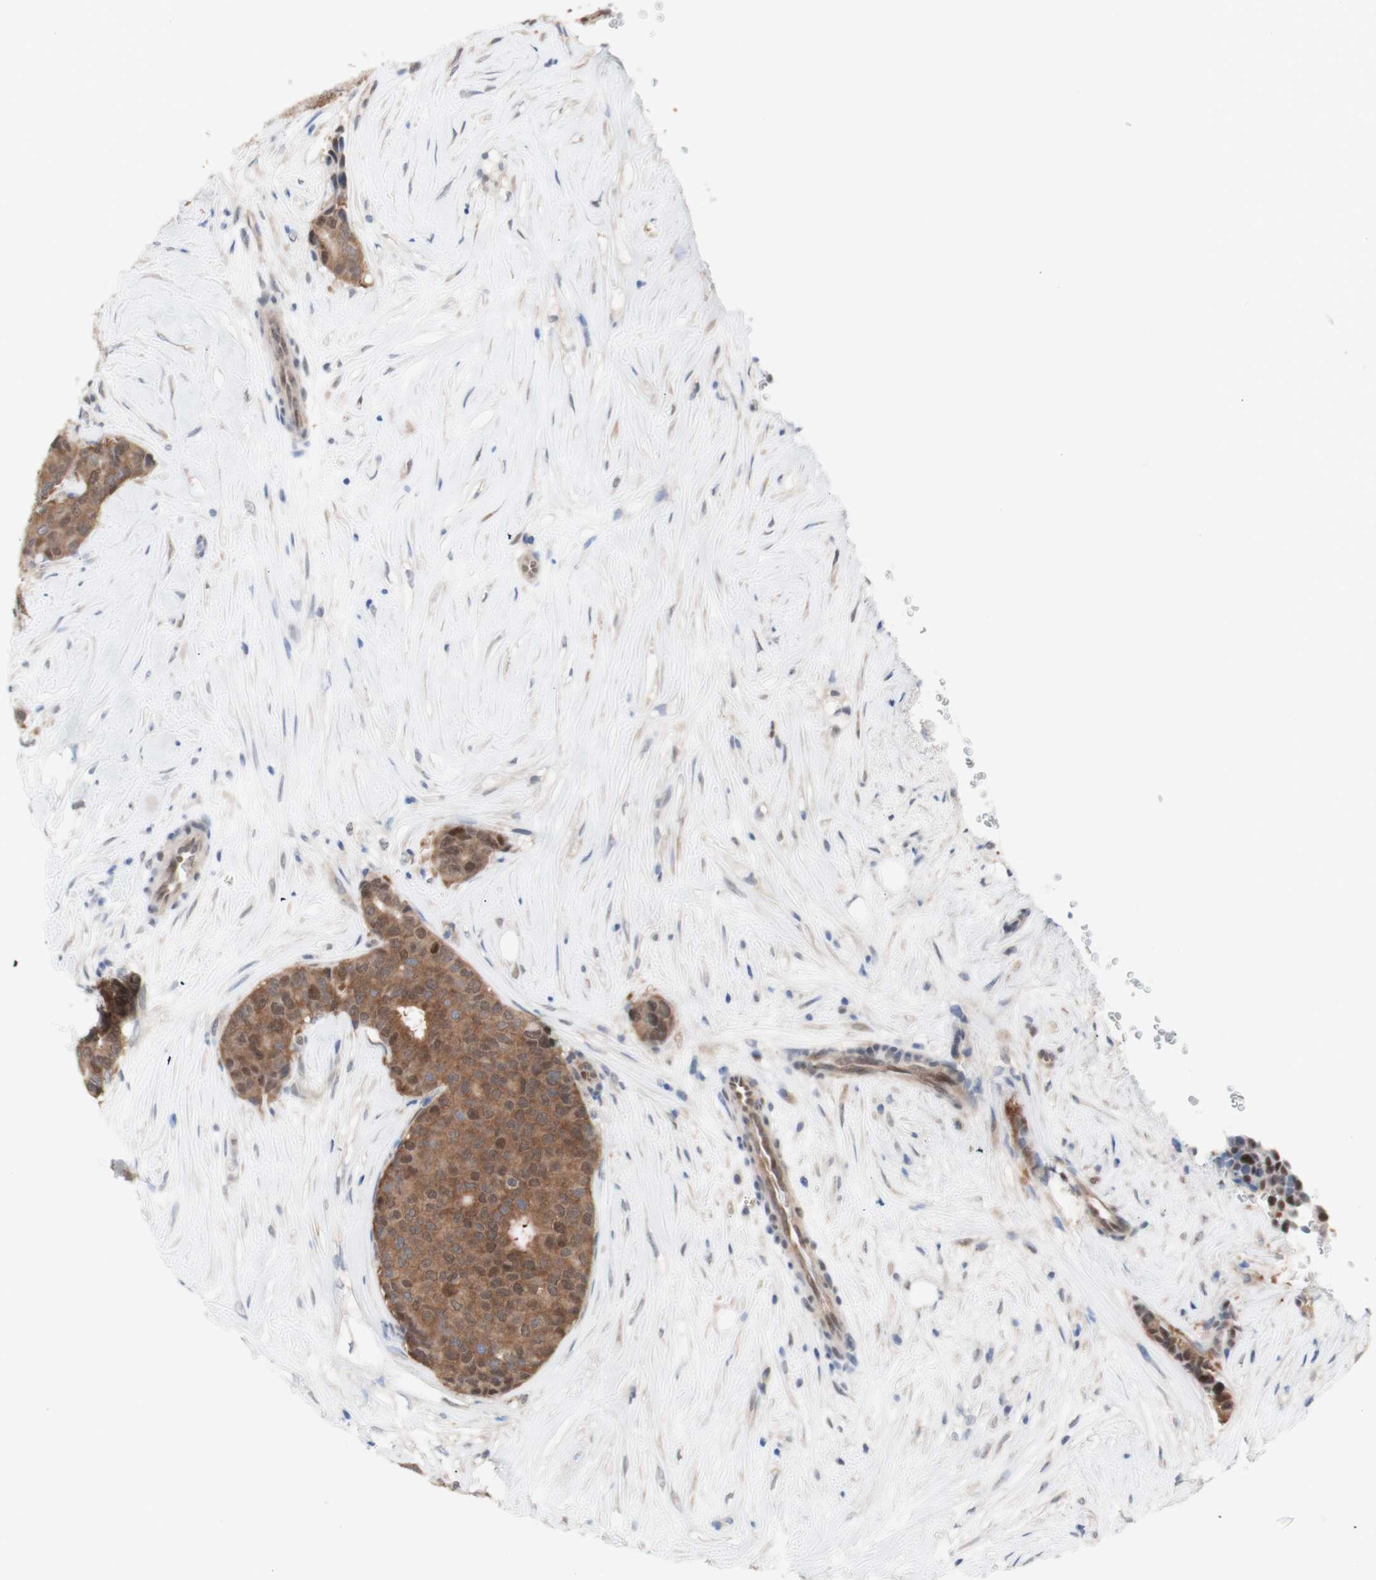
{"staining": {"intensity": "moderate", "quantity": ">75%", "location": "cytoplasmic/membranous,nuclear"}, "tissue": "breast cancer", "cell_type": "Tumor cells", "image_type": "cancer", "snomed": [{"axis": "morphology", "description": "Duct carcinoma"}, {"axis": "topography", "description": "Breast"}], "caption": "About >75% of tumor cells in human breast infiltrating ductal carcinoma demonstrate moderate cytoplasmic/membranous and nuclear protein expression as visualized by brown immunohistochemical staining.", "gene": "PRMT5", "patient": {"sex": "female", "age": 75}}